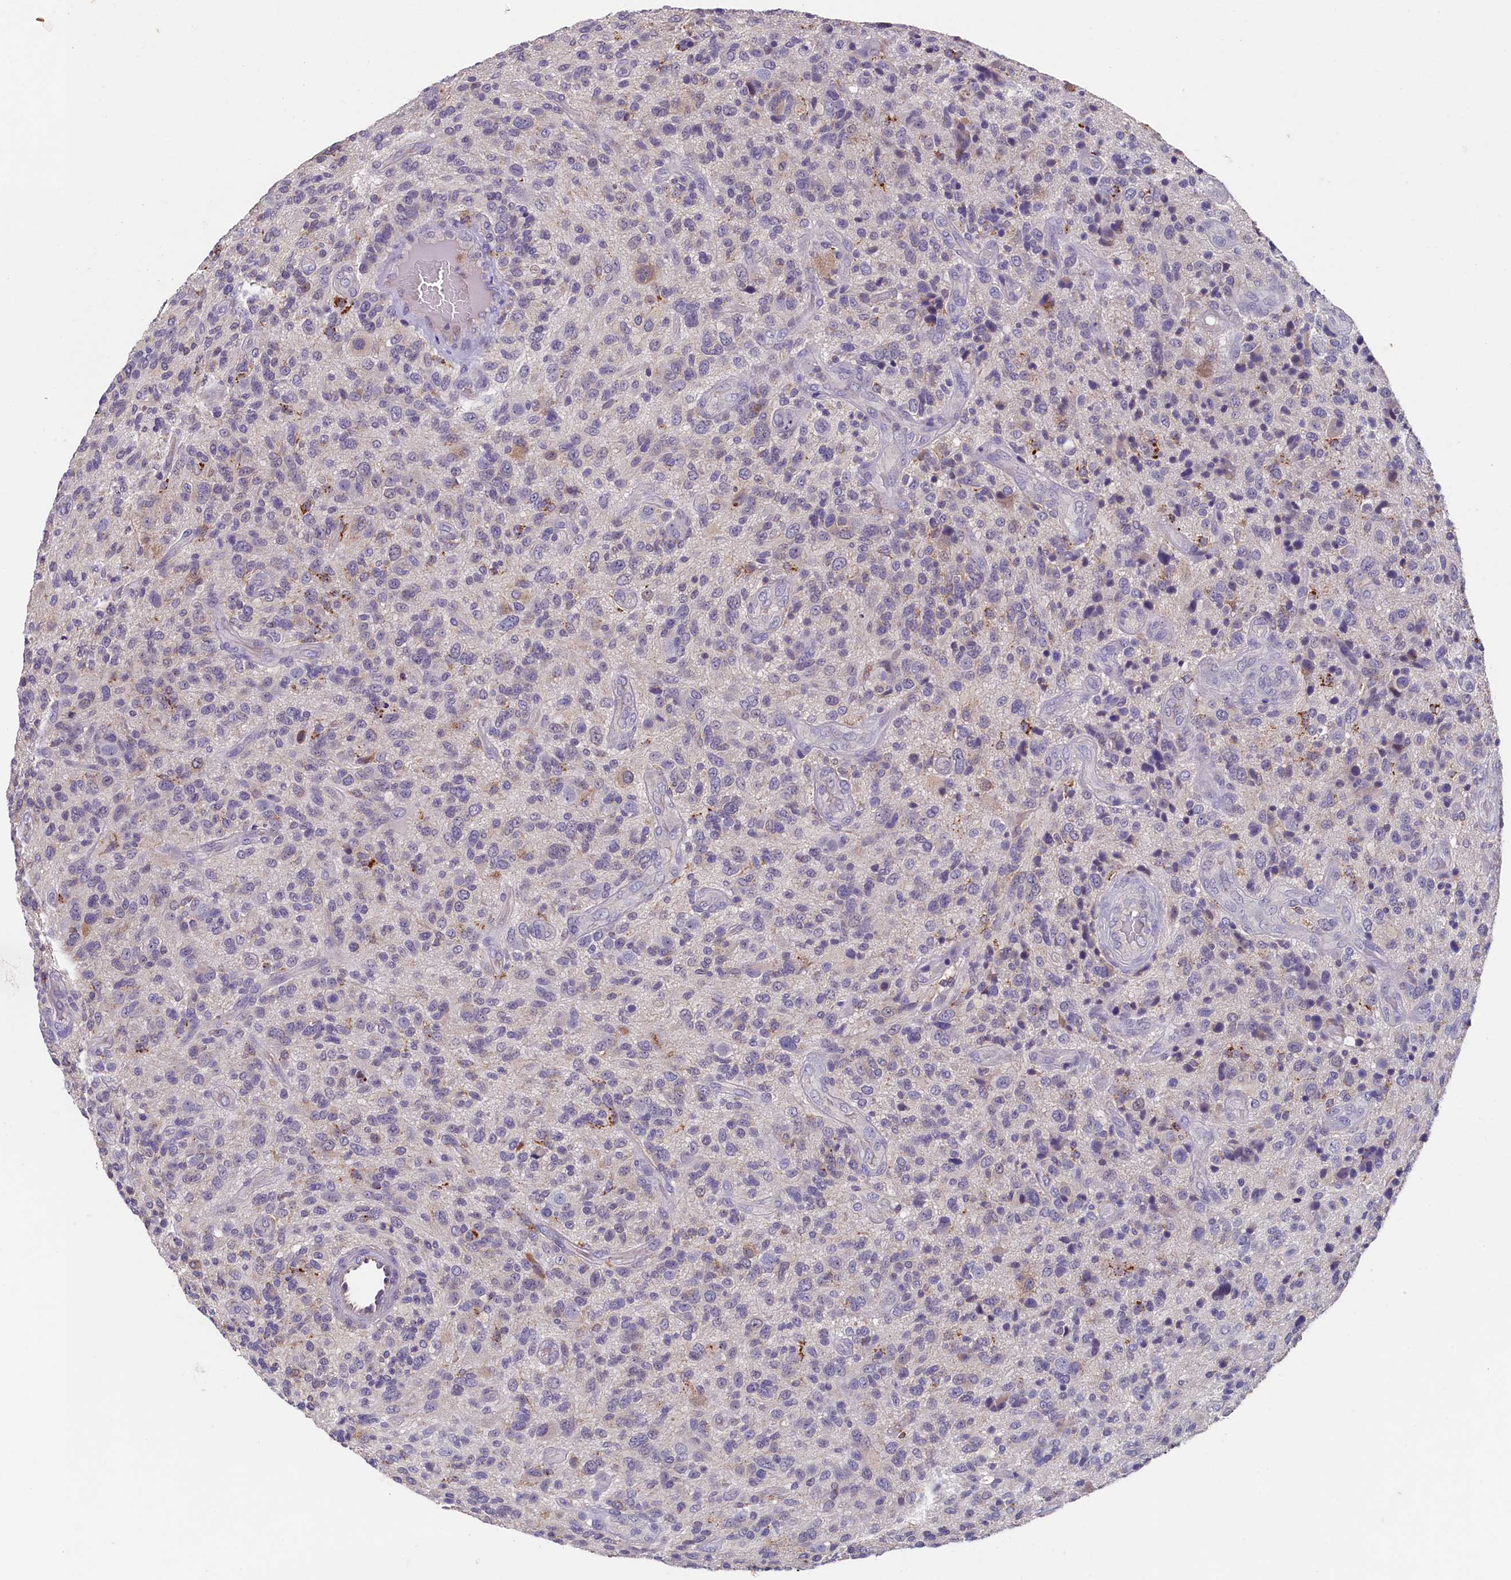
{"staining": {"intensity": "negative", "quantity": "none", "location": "none"}, "tissue": "glioma", "cell_type": "Tumor cells", "image_type": "cancer", "snomed": [{"axis": "morphology", "description": "Glioma, malignant, High grade"}, {"axis": "topography", "description": "Brain"}], "caption": "DAB (3,3'-diaminobenzidine) immunohistochemical staining of glioma reveals no significant staining in tumor cells.", "gene": "NUBP2", "patient": {"sex": "male", "age": 47}}